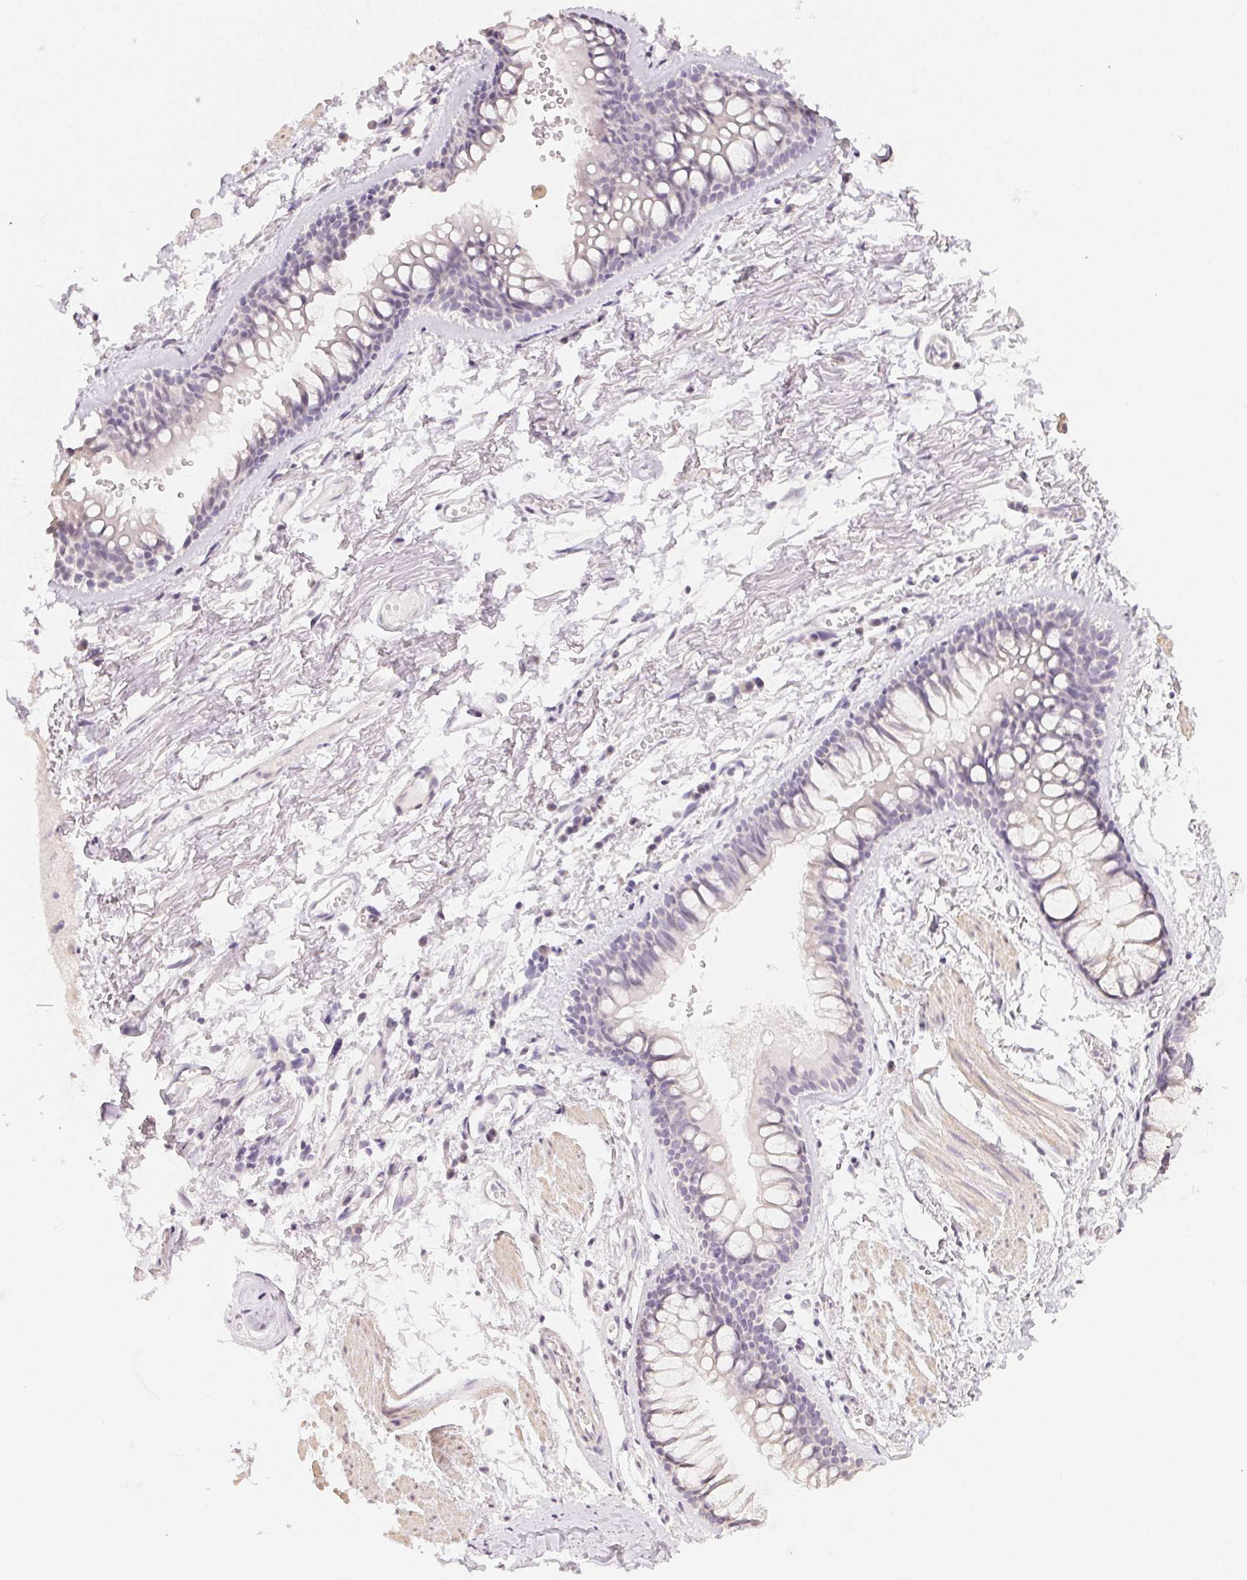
{"staining": {"intensity": "negative", "quantity": "none", "location": "none"}, "tissue": "soft tissue", "cell_type": "Fibroblasts", "image_type": "normal", "snomed": [{"axis": "morphology", "description": "Normal tissue, NOS"}, {"axis": "topography", "description": "Cartilage tissue"}, {"axis": "topography", "description": "Bronchus"}], "caption": "This is a image of immunohistochemistry (IHC) staining of benign soft tissue, which shows no staining in fibroblasts.", "gene": "TMEM174", "patient": {"sex": "female", "age": 79}}